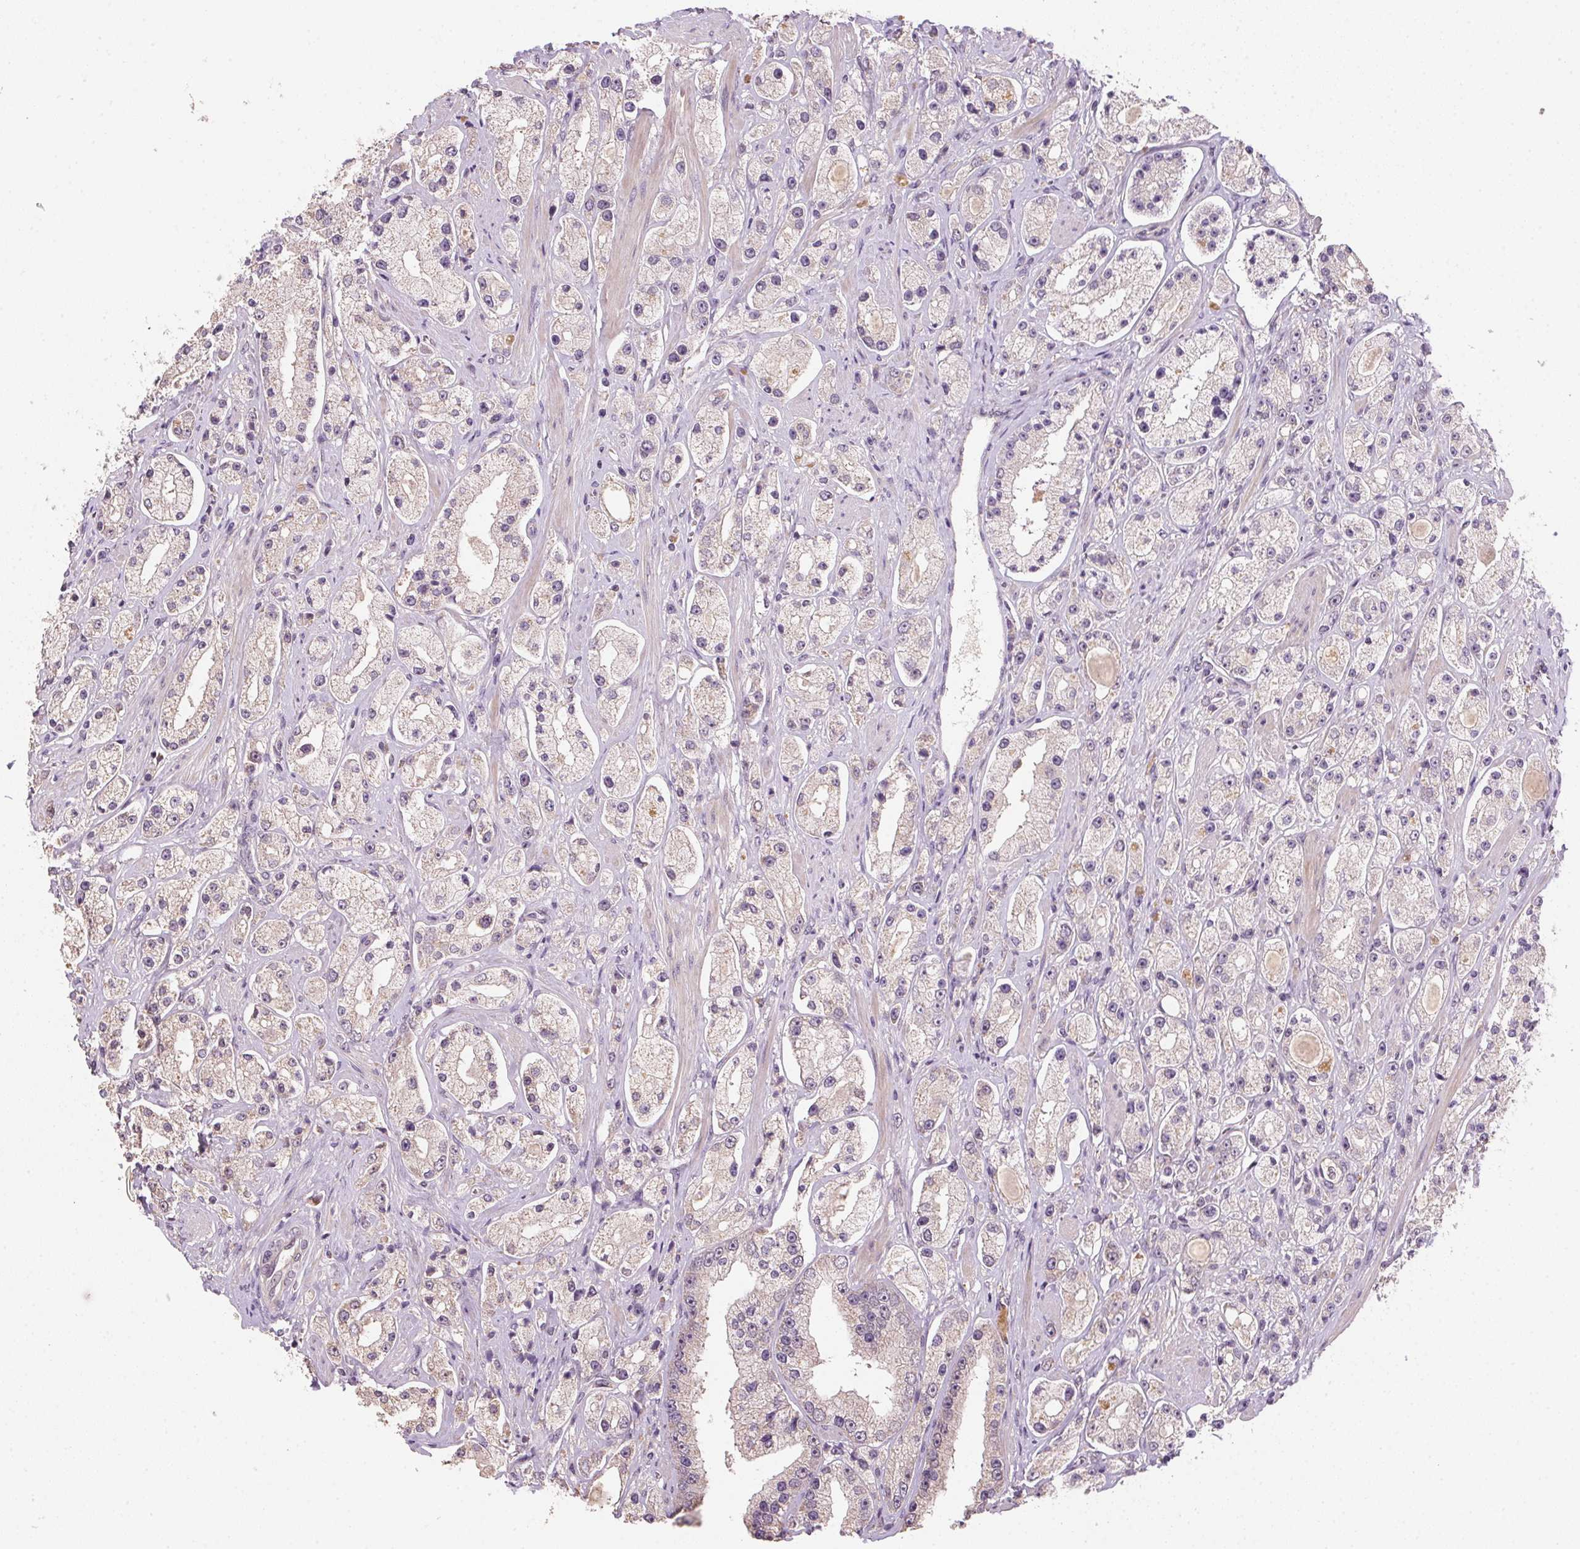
{"staining": {"intensity": "weak", "quantity": "<25%", "location": "cytoplasmic/membranous"}, "tissue": "prostate cancer", "cell_type": "Tumor cells", "image_type": "cancer", "snomed": [{"axis": "morphology", "description": "Adenocarcinoma, High grade"}, {"axis": "topography", "description": "Prostate"}], "caption": "Histopathology image shows no protein staining in tumor cells of high-grade adenocarcinoma (prostate) tissue. (DAB (3,3'-diaminobenzidine) IHC, high magnification).", "gene": "ALDH8A1", "patient": {"sex": "male", "age": 67}}